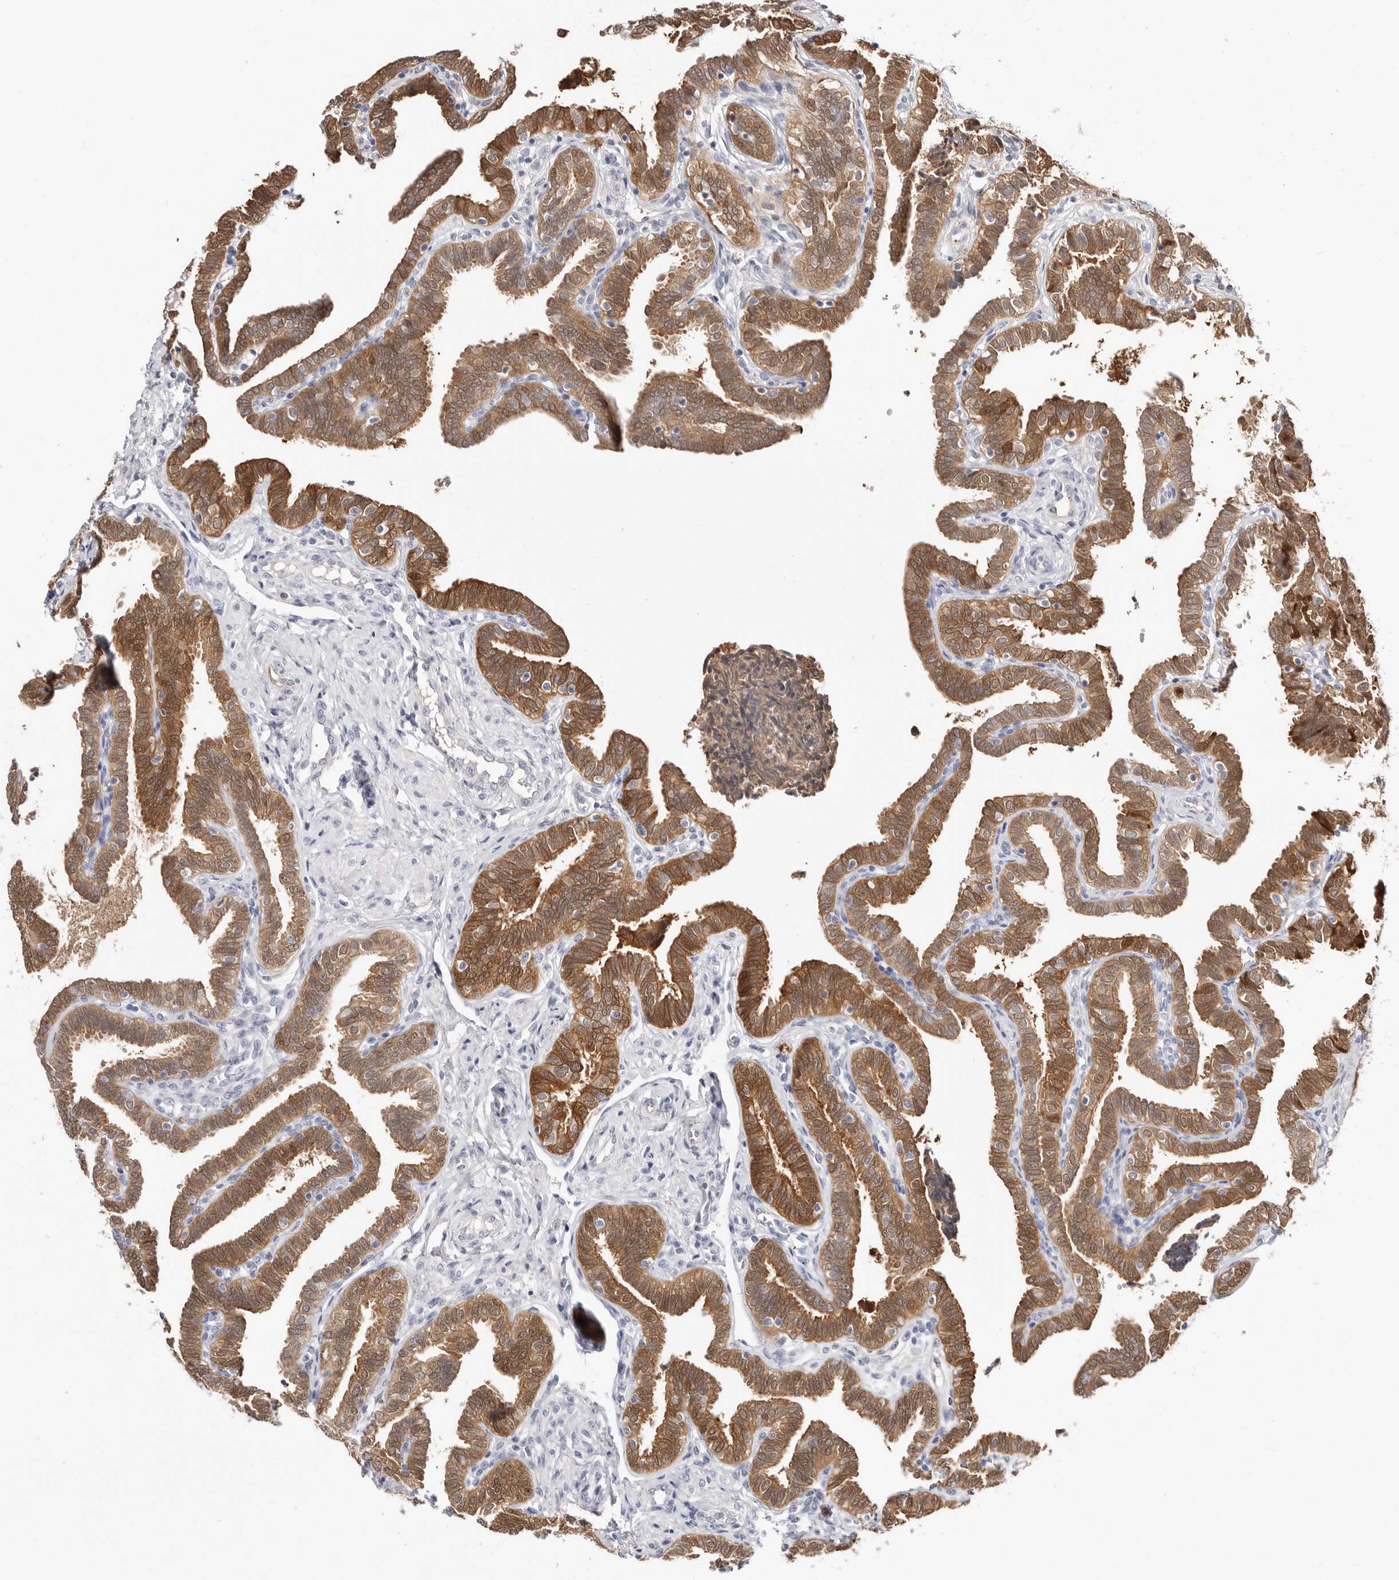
{"staining": {"intensity": "moderate", "quantity": ">75%", "location": "cytoplasmic/membranous,nuclear"}, "tissue": "fallopian tube", "cell_type": "Glandular cells", "image_type": "normal", "snomed": [{"axis": "morphology", "description": "Normal tissue, NOS"}, {"axis": "topography", "description": "Fallopian tube"}], "caption": "Immunohistochemical staining of unremarkable human fallopian tube exhibits medium levels of moderate cytoplasmic/membranous,nuclear staining in approximately >75% of glandular cells.", "gene": "PKDCC", "patient": {"sex": "female", "age": 39}}